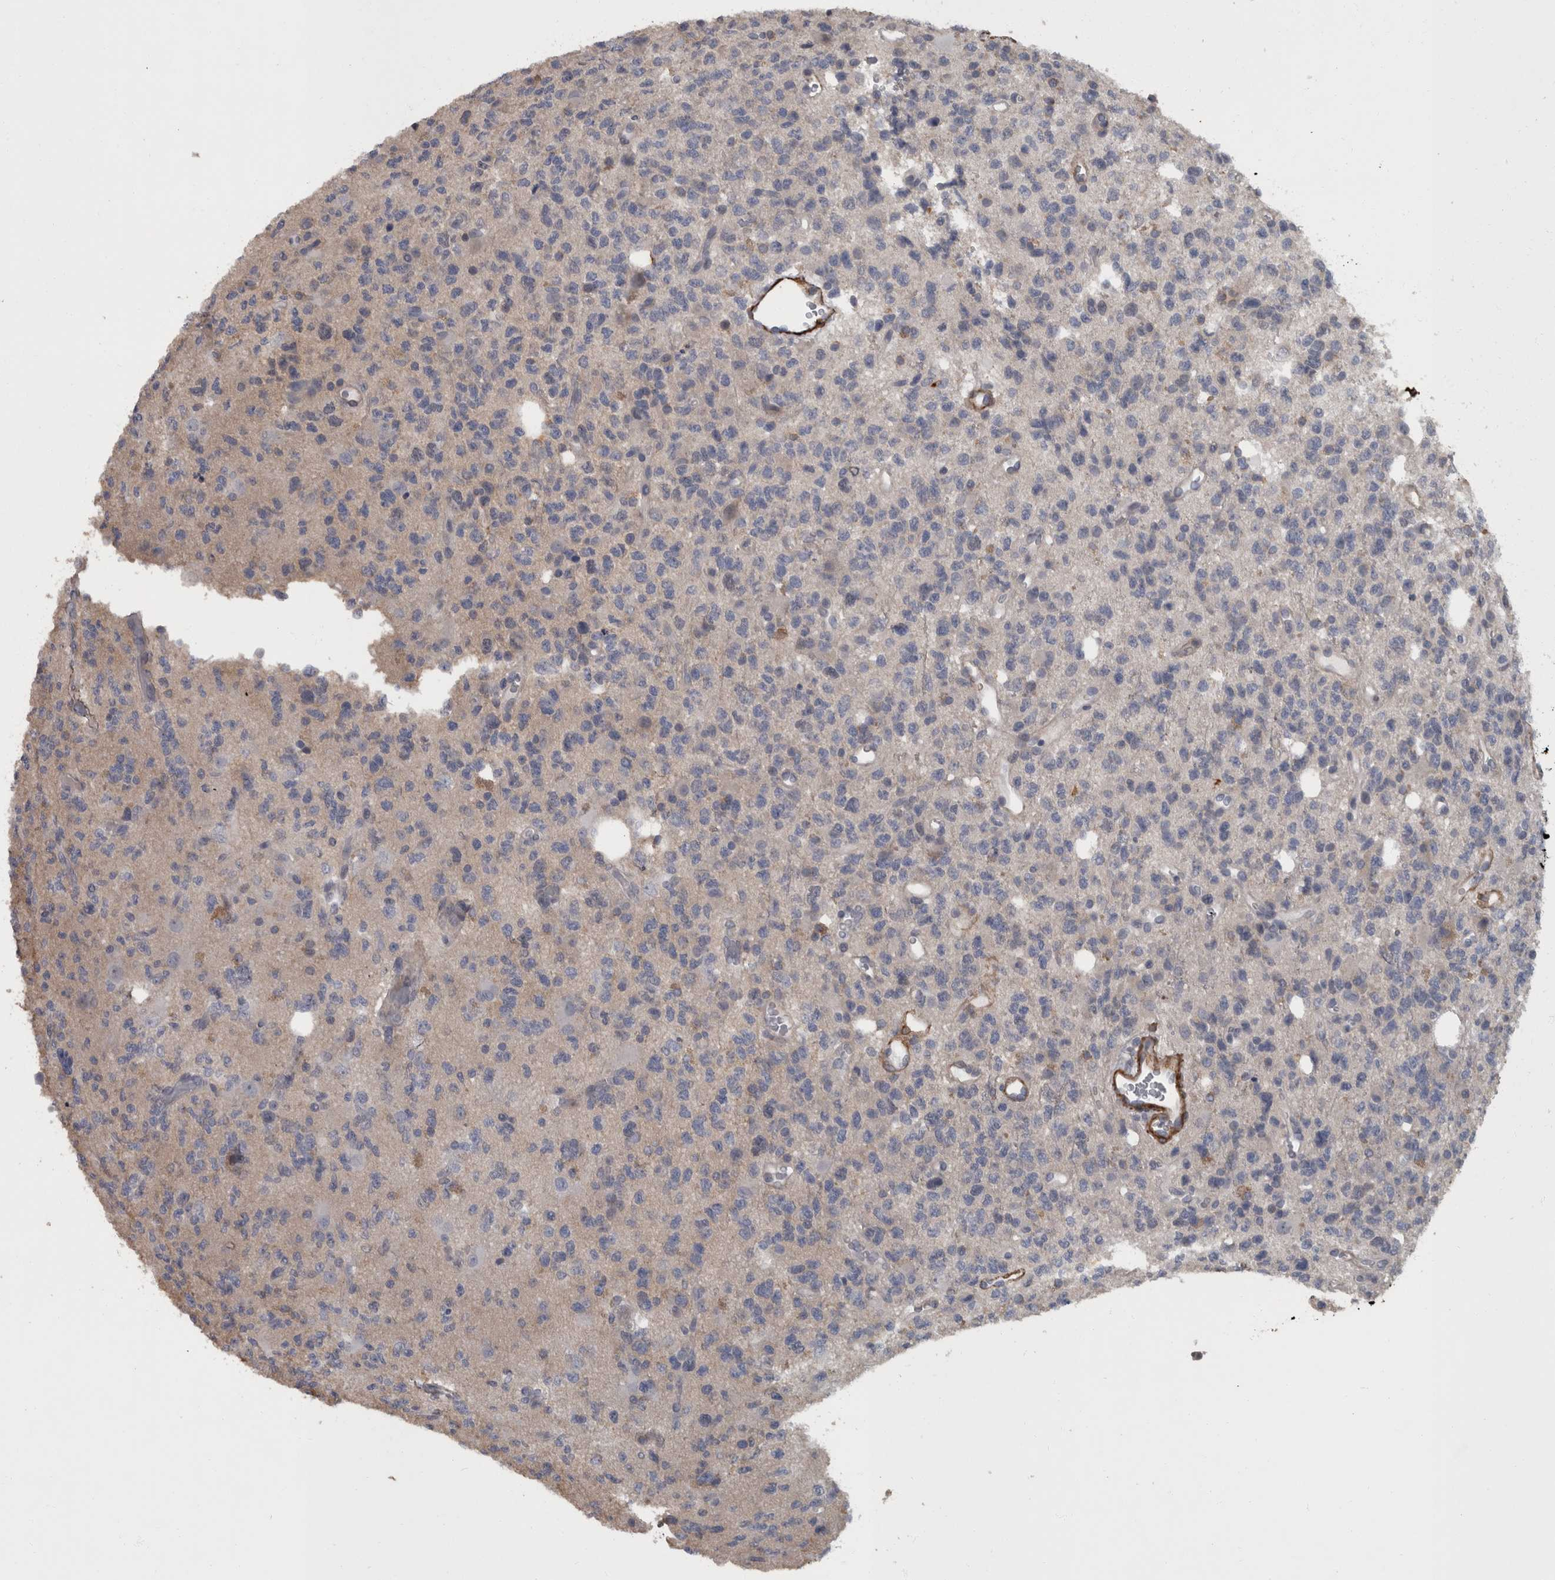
{"staining": {"intensity": "negative", "quantity": "none", "location": "none"}, "tissue": "glioma", "cell_type": "Tumor cells", "image_type": "cancer", "snomed": [{"axis": "morphology", "description": "Glioma, malignant, High grade"}, {"axis": "topography", "description": "Brain"}], "caption": "Tumor cells show no significant expression in glioma. (DAB IHC, high magnification).", "gene": "MASTL", "patient": {"sex": "female", "age": 62}}